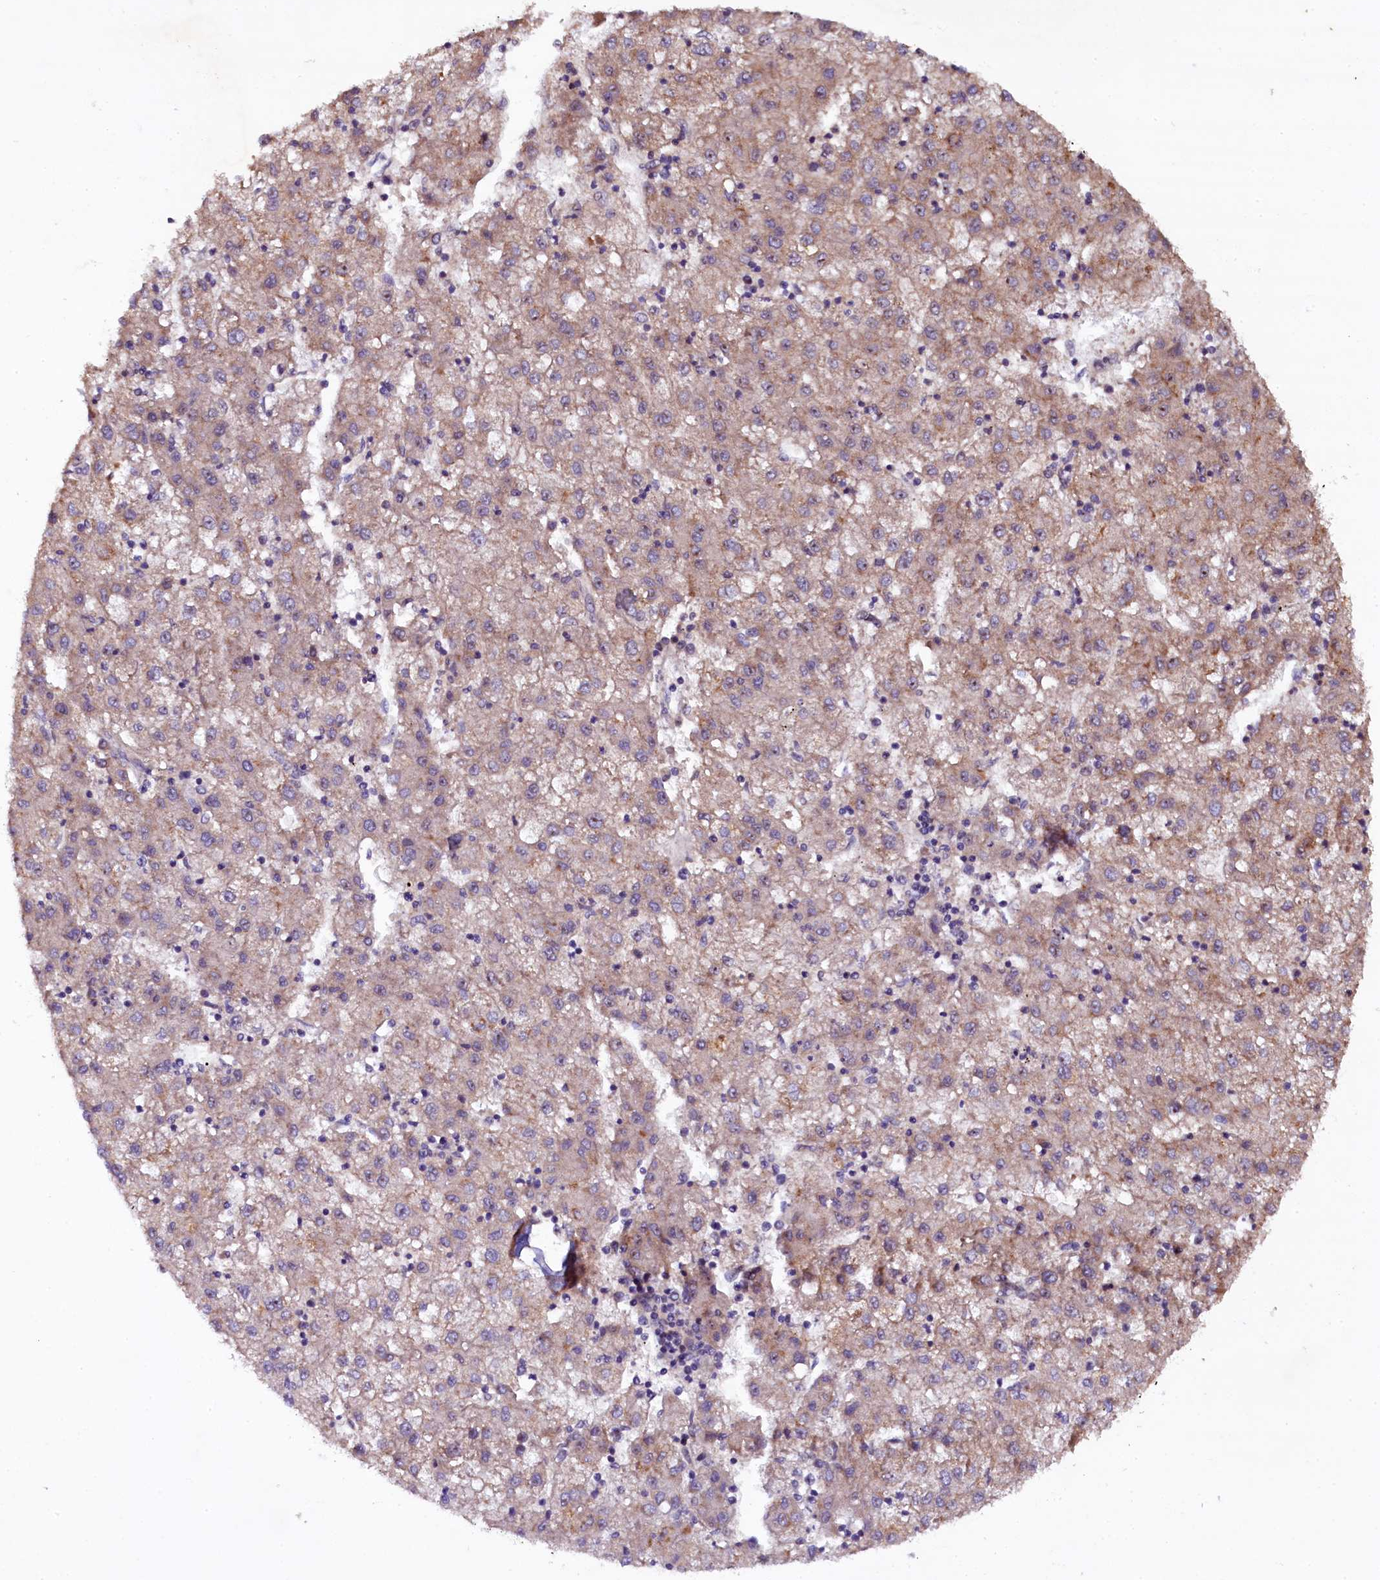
{"staining": {"intensity": "moderate", "quantity": "<25%", "location": "cytoplasmic/membranous"}, "tissue": "liver cancer", "cell_type": "Tumor cells", "image_type": "cancer", "snomed": [{"axis": "morphology", "description": "Carcinoma, Hepatocellular, NOS"}, {"axis": "topography", "description": "Liver"}], "caption": "This histopathology image reveals IHC staining of human hepatocellular carcinoma (liver), with low moderate cytoplasmic/membranous positivity in about <25% of tumor cells.", "gene": "PLXNB1", "patient": {"sex": "male", "age": 72}}